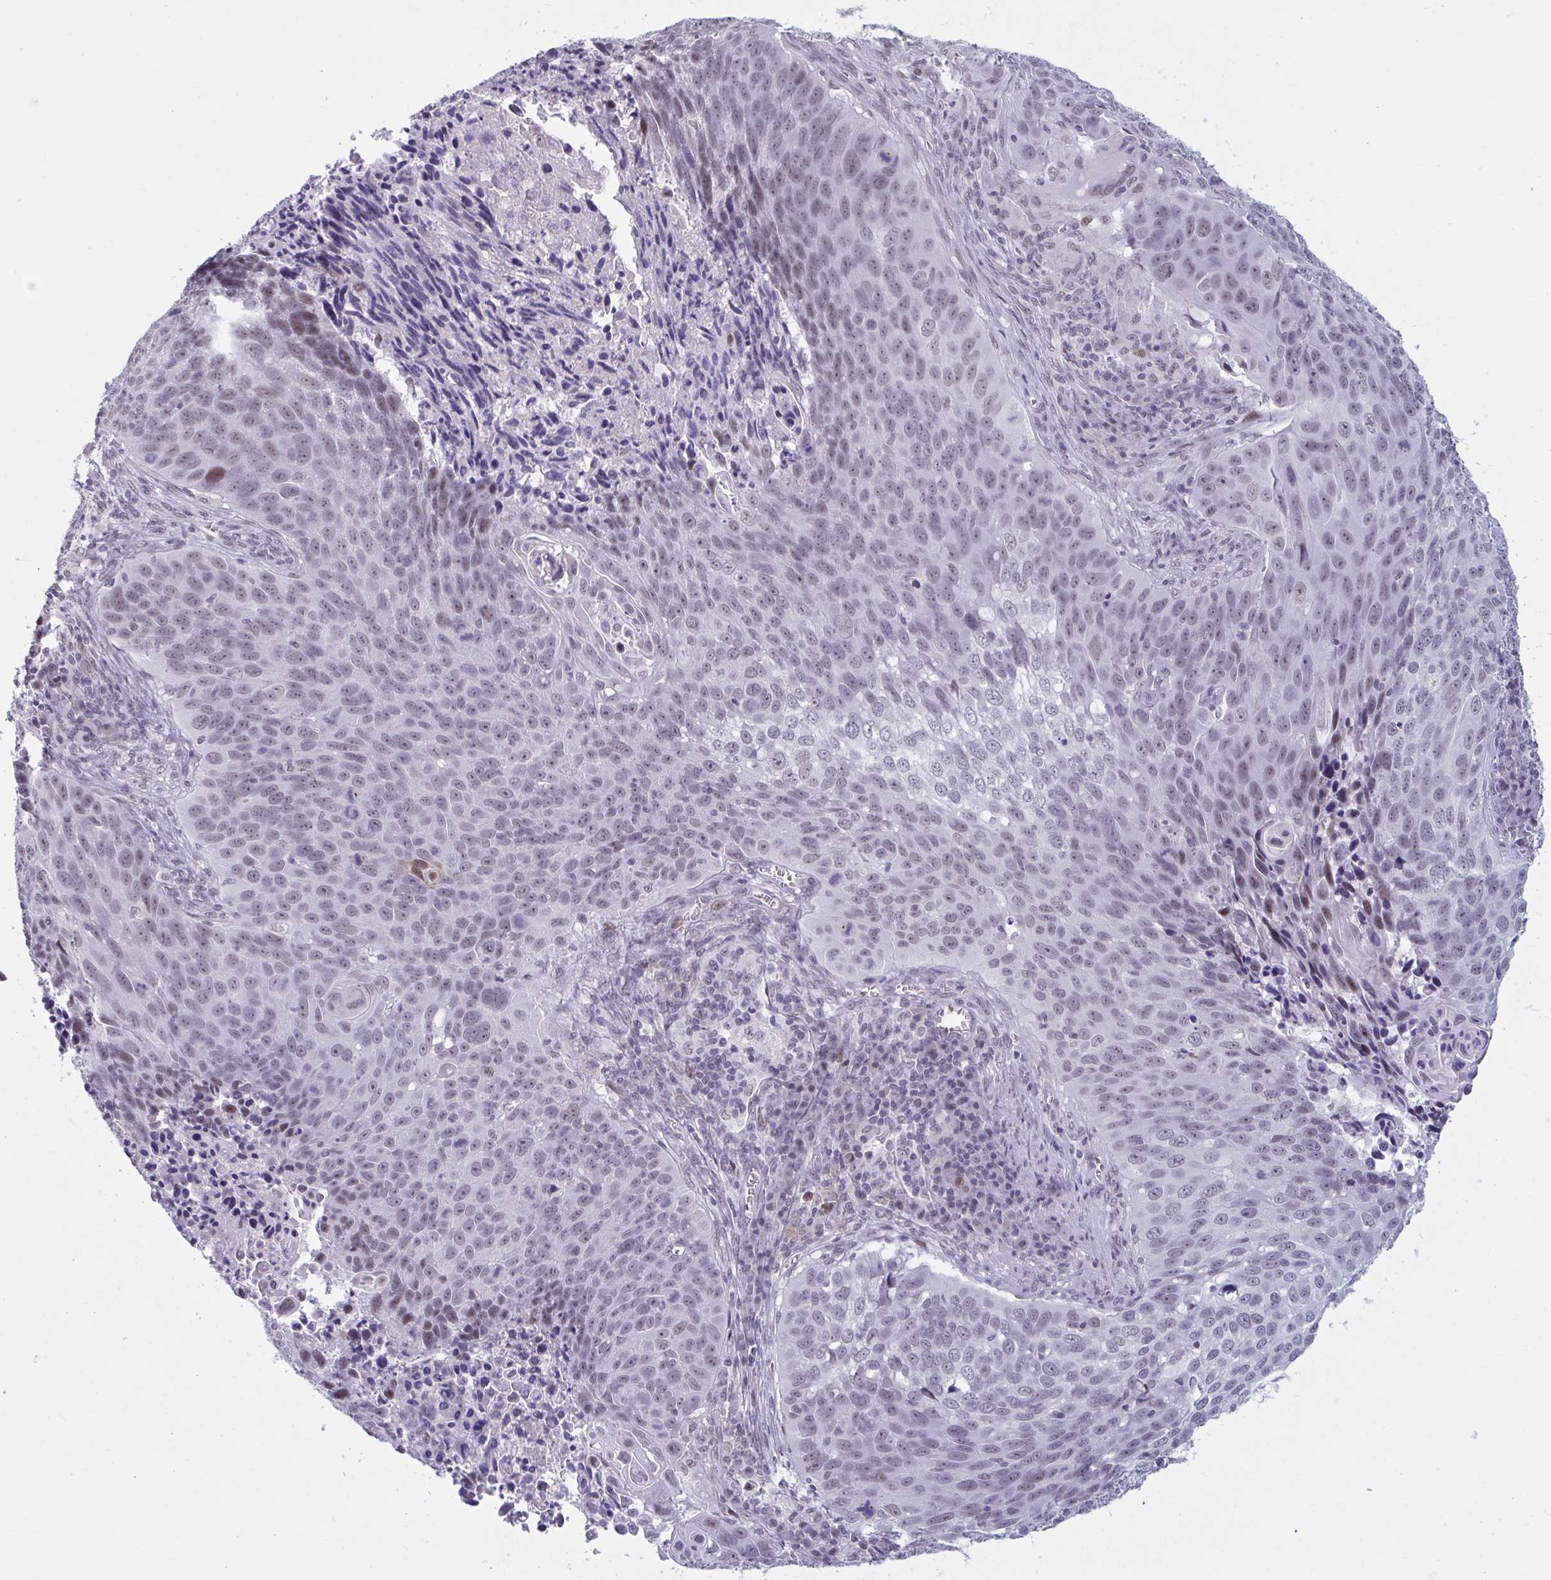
{"staining": {"intensity": "moderate", "quantity": "<25%", "location": "nuclear"}, "tissue": "lung cancer", "cell_type": "Tumor cells", "image_type": "cancer", "snomed": [{"axis": "morphology", "description": "Squamous cell carcinoma, NOS"}, {"axis": "topography", "description": "Lung"}], "caption": "A photomicrograph showing moderate nuclear expression in approximately <25% of tumor cells in lung squamous cell carcinoma, as visualized by brown immunohistochemical staining.", "gene": "HSD17B6", "patient": {"sex": "male", "age": 78}}